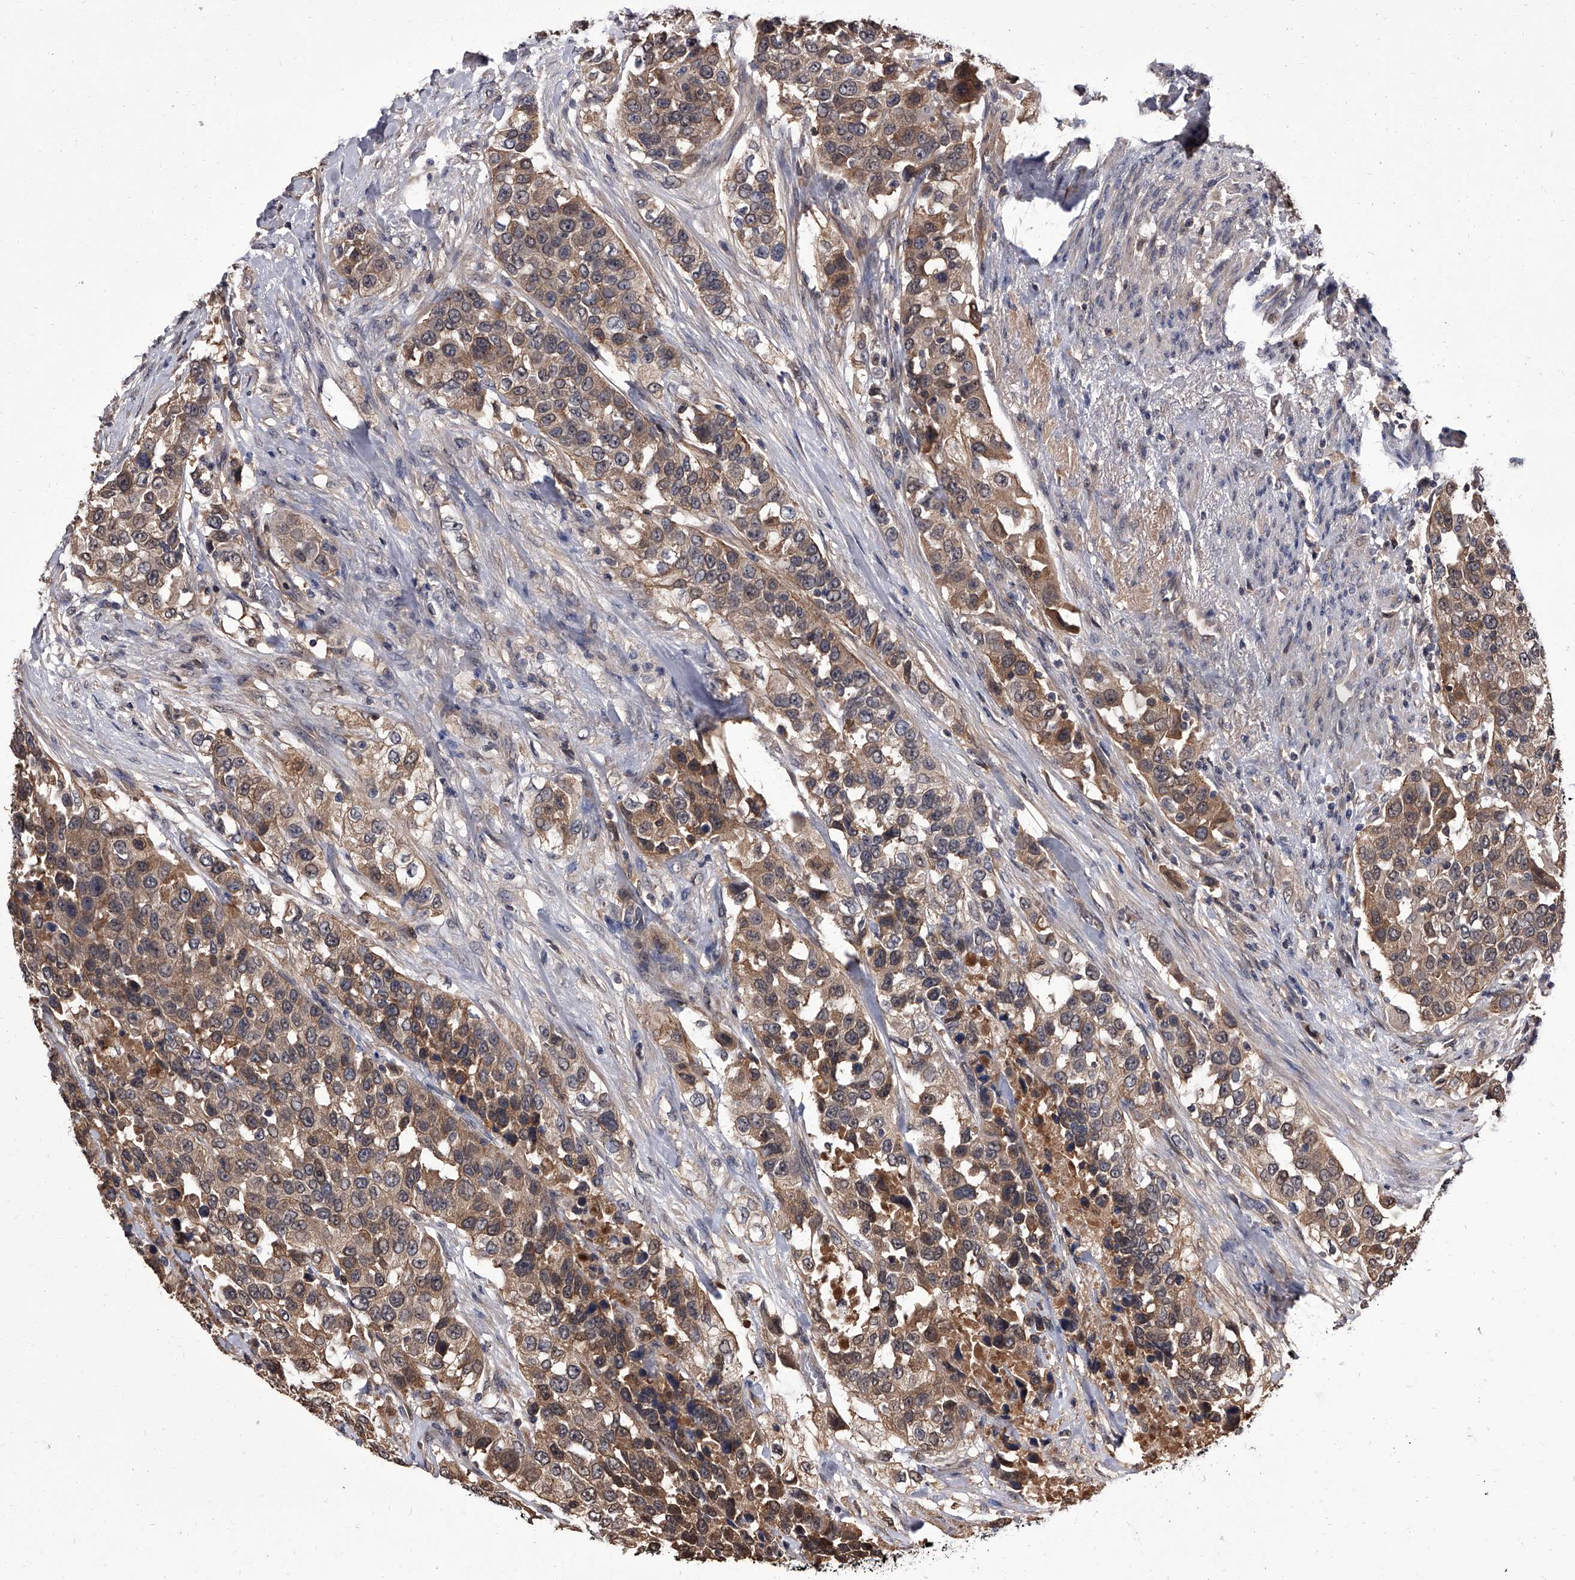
{"staining": {"intensity": "weak", "quantity": ">75%", "location": "cytoplasmic/membranous,nuclear"}, "tissue": "urothelial cancer", "cell_type": "Tumor cells", "image_type": "cancer", "snomed": [{"axis": "morphology", "description": "Urothelial carcinoma, High grade"}, {"axis": "topography", "description": "Urinary bladder"}], "caption": "Tumor cells exhibit low levels of weak cytoplasmic/membranous and nuclear positivity in approximately >75% of cells in urothelial cancer.", "gene": "SLC18B1", "patient": {"sex": "female", "age": 80}}